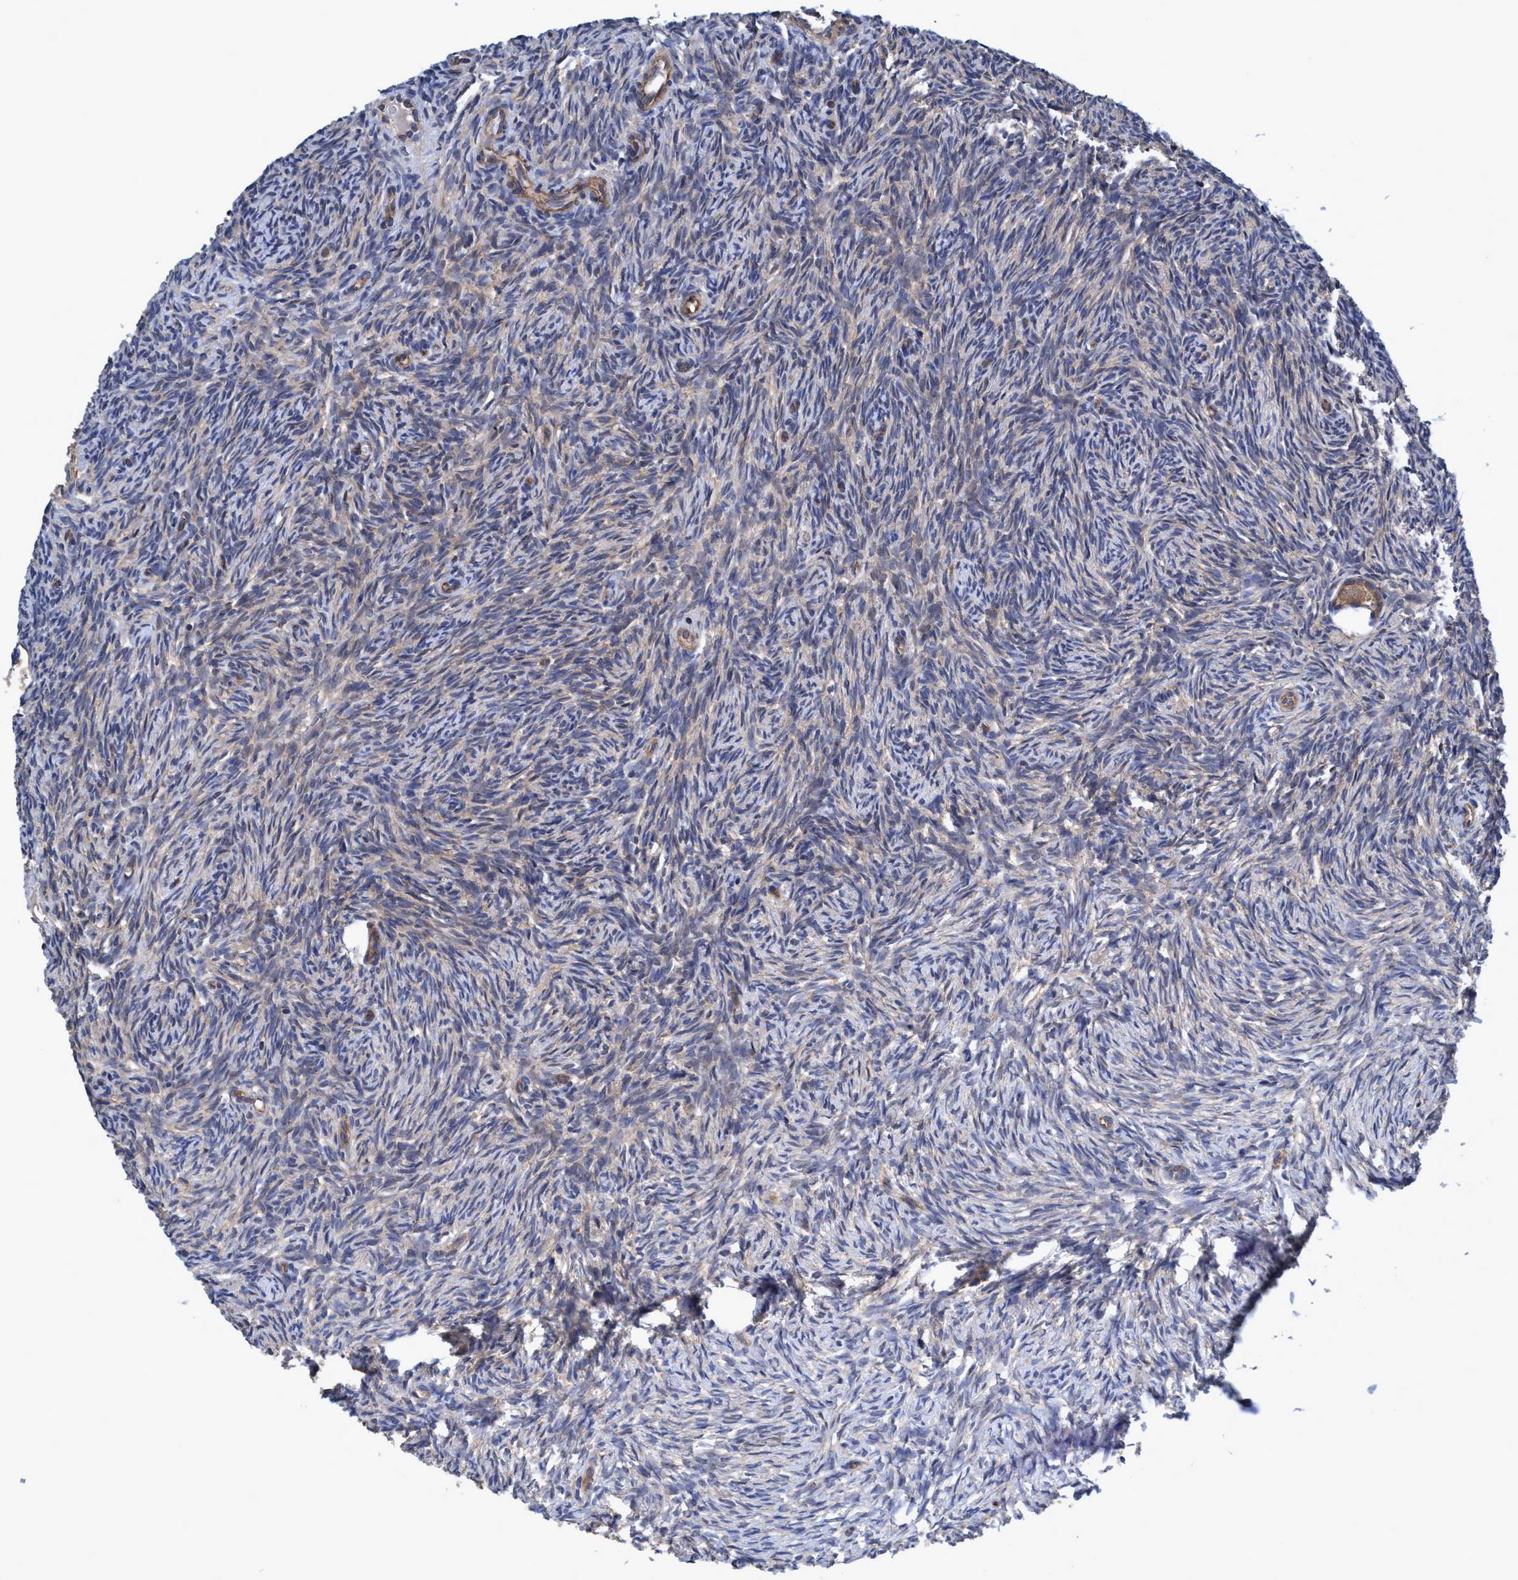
{"staining": {"intensity": "weak", "quantity": ">75%", "location": "cytoplasmic/membranous"}, "tissue": "ovary", "cell_type": "Follicle cells", "image_type": "normal", "snomed": [{"axis": "morphology", "description": "Normal tissue, NOS"}, {"axis": "topography", "description": "Ovary"}], "caption": "A photomicrograph of ovary stained for a protein exhibits weak cytoplasmic/membranous brown staining in follicle cells. The protein is stained brown, and the nuclei are stained in blue (DAB (3,3'-diaminobenzidine) IHC with brightfield microscopy, high magnification).", "gene": "CALCOCO2", "patient": {"sex": "female", "age": 35}}